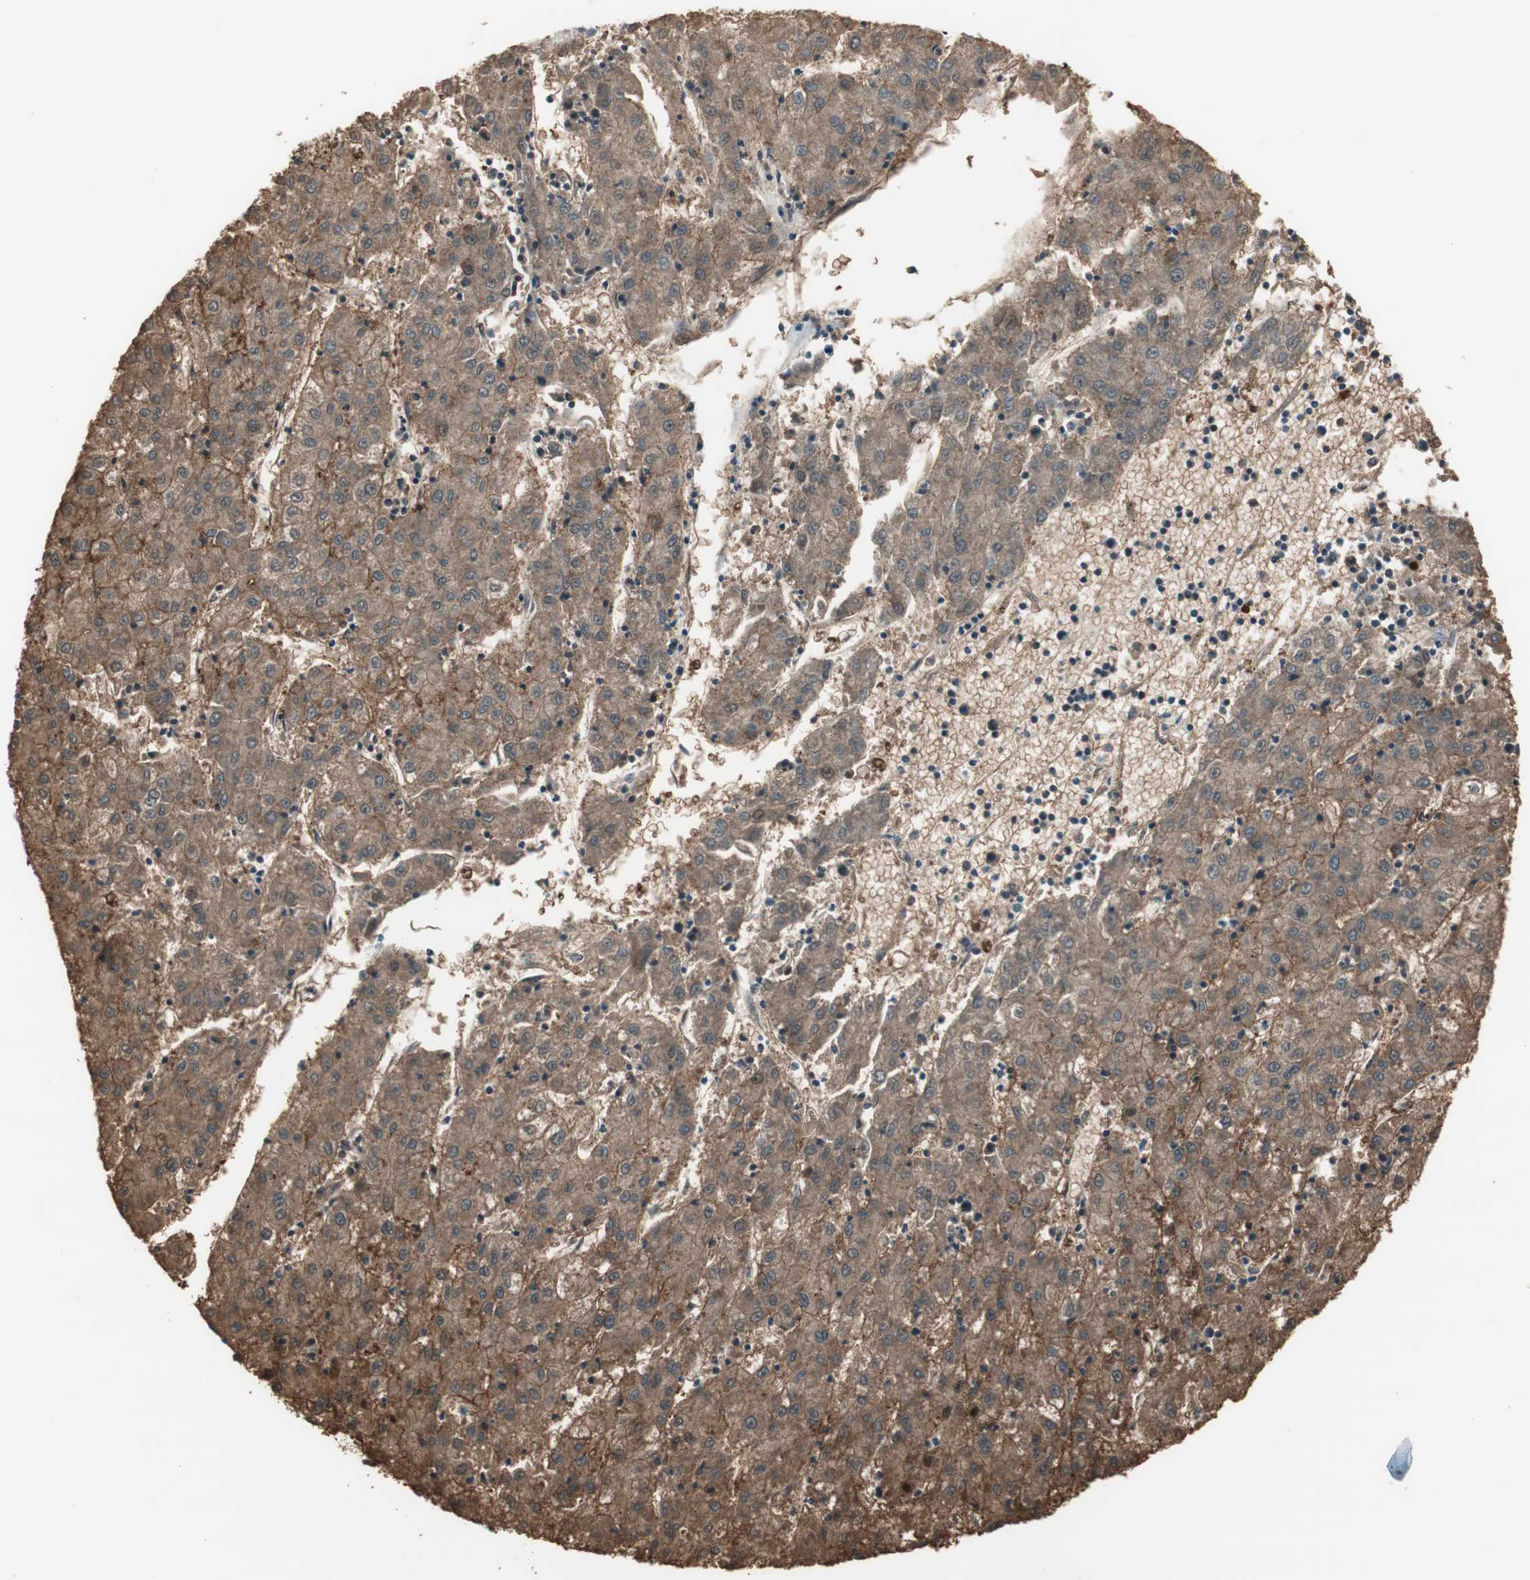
{"staining": {"intensity": "moderate", "quantity": ">75%", "location": "cytoplasmic/membranous,nuclear"}, "tissue": "liver cancer", "cell_type": "Tumor cells", "image_type": "cancer", "snomed": [{"axis": "morphology", "description": "Carcinoma, Hepatocellular, NOS"}, {"axis": "topography", "description": "Liver"}], "caption": "Immunohistochemistry (IHC) micrograph of neoplastic tissue: human liver cancer (hepatocellular carcinoma) stained using immunohistochemistry (IHC) exhibits medium levels of moderate protein expression localized specifically in the cytoplasmic/membranous and nuclear of tumor cells, appearing as a cytoplasmic/membranous and nuclear brown color.", "gene": "EVA1A", "patient": {"sex": "male", "age": 72}}